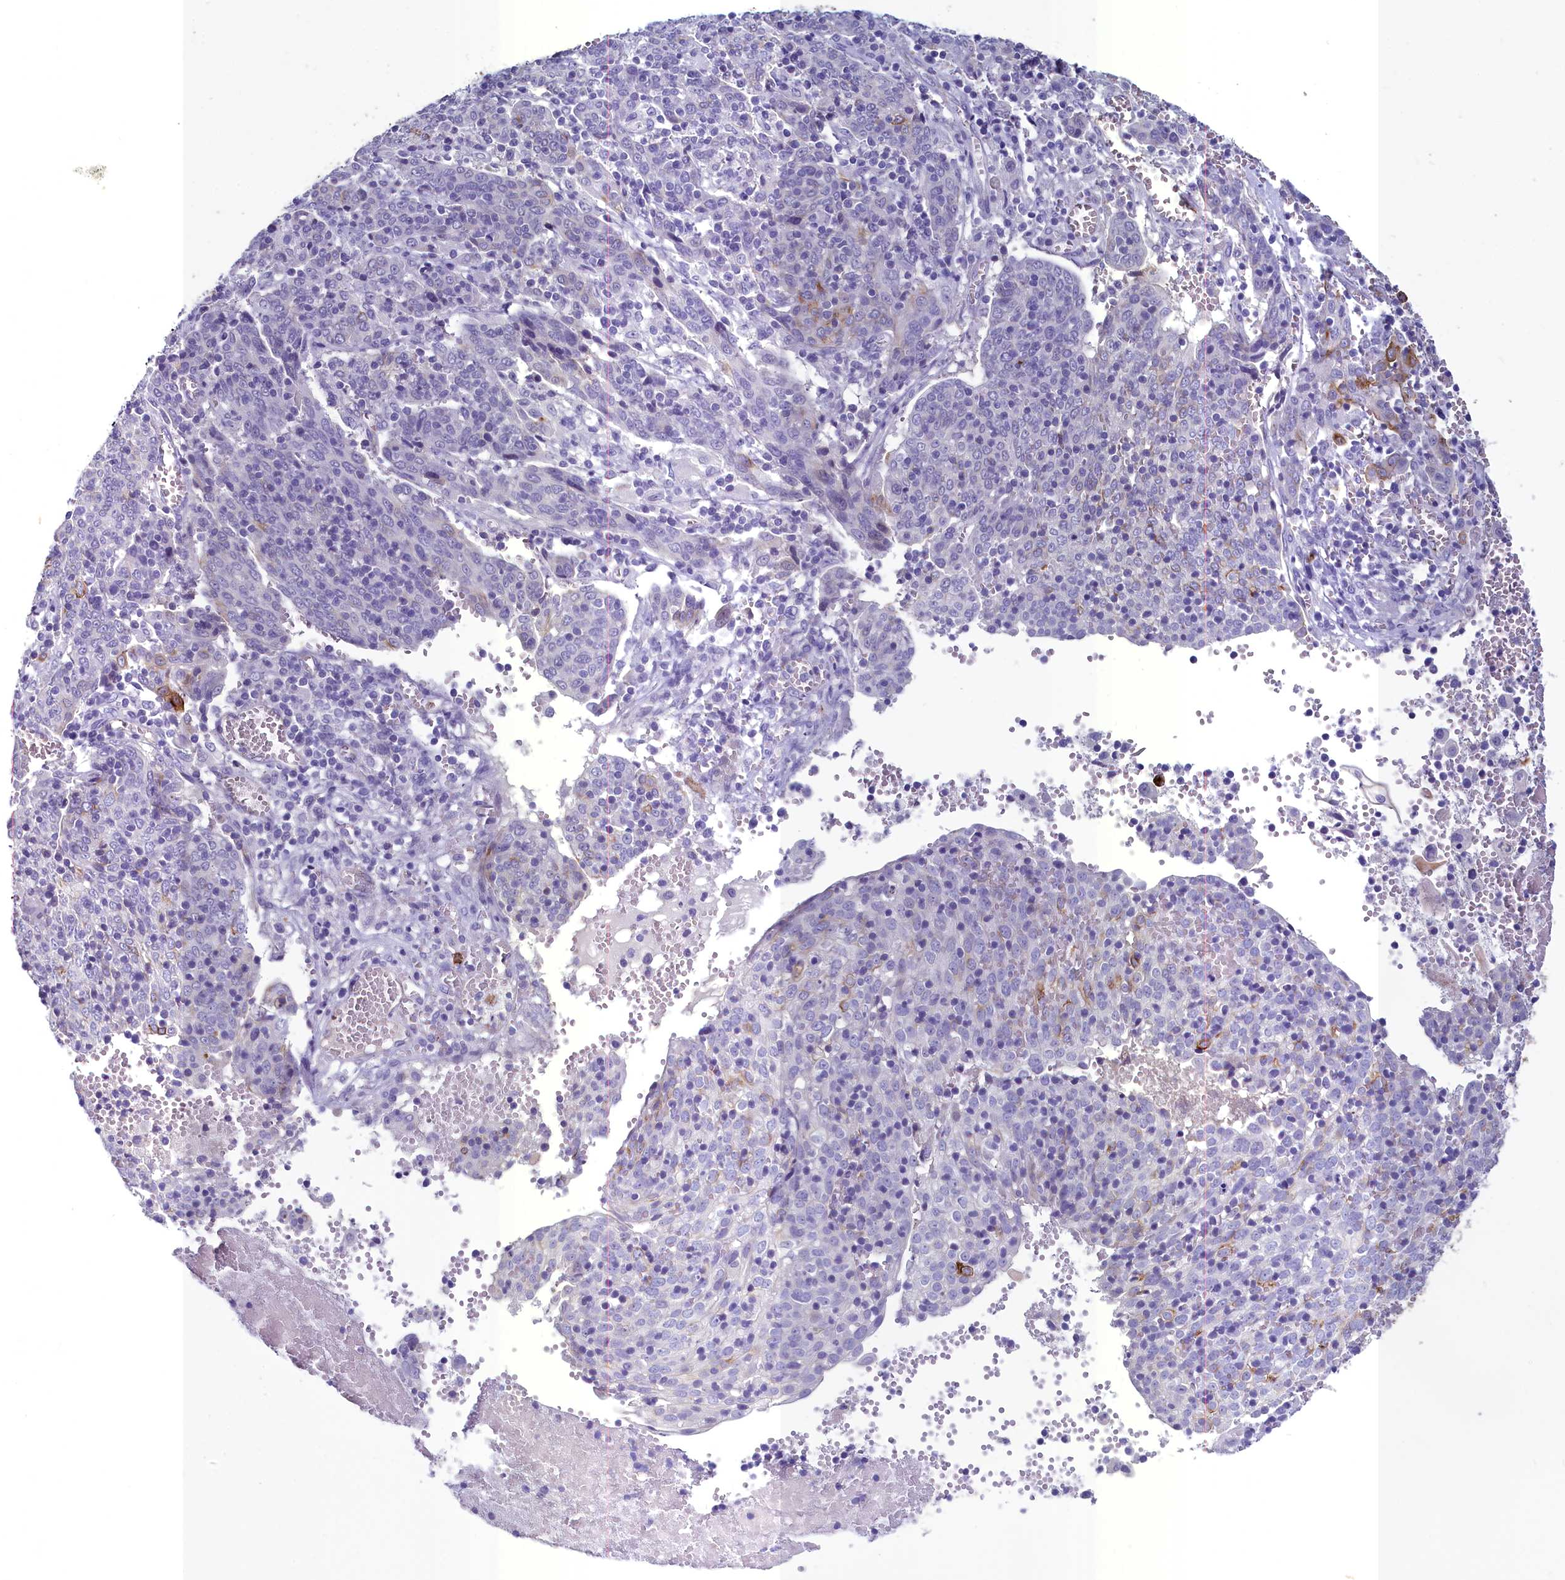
{"staining": {"intensity": "negative", "quantity": "none", "location": "none"}, "tissue": "cervical cancer", "cell_type": "Tumor cells", "image_type": "cancer", "snomed": [{"axis": "morphology", "description": "Squamous cell carcinoma, NOS"}, {"axis": "topography", "description": "Cervix"}], "caption": "Cervical cancer (squamous cell carcinoma) stained for a protein using IHC shows no positivity tumor cells.", "gene": "INSC", "patient": {"sex": "female", "age": 67}}